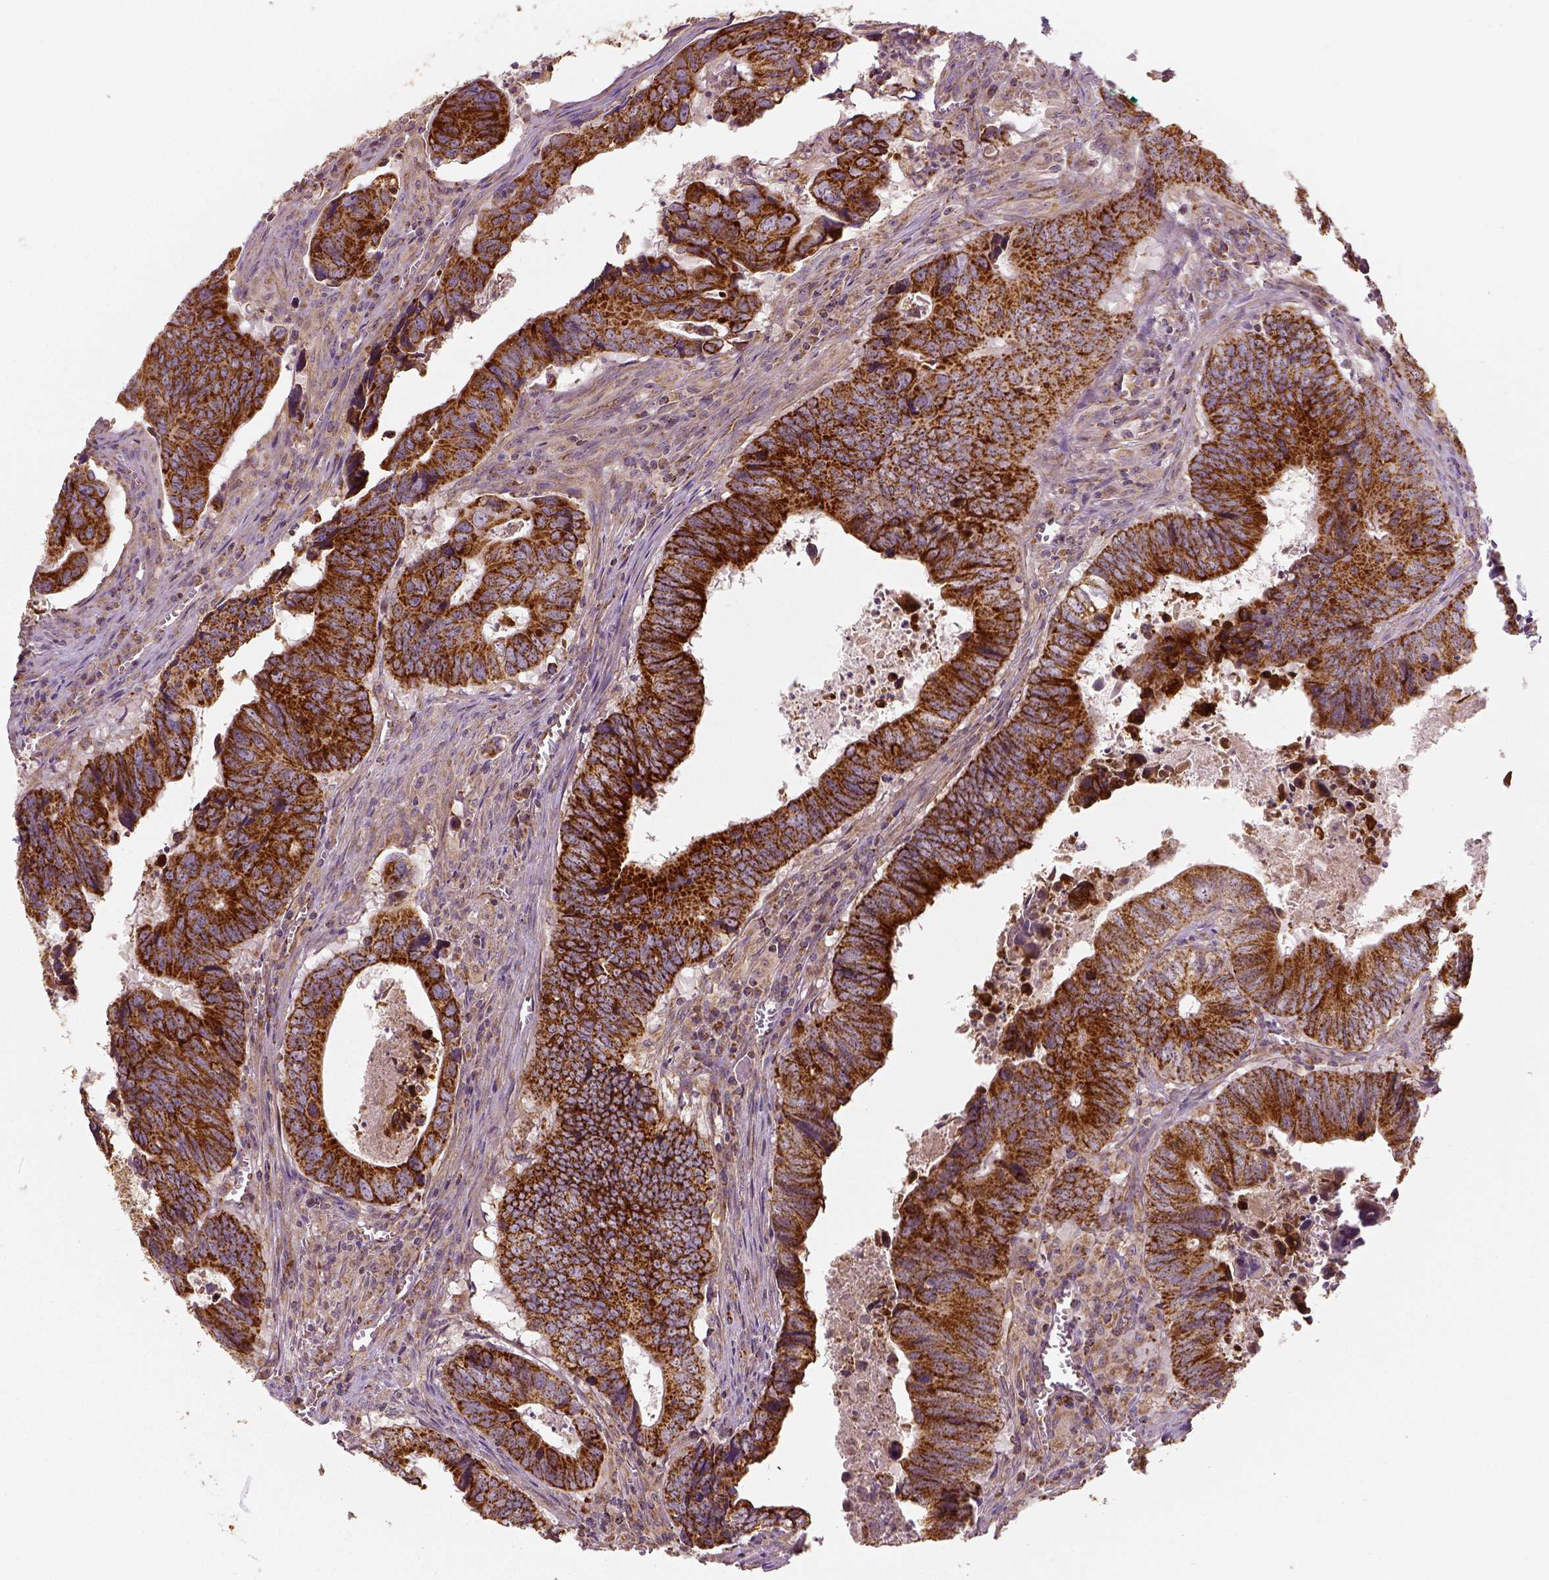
{"staining": {"intensity": "strong", "quantity": ">75%", "location": "cytoplasmic/membranous"}, "tissue": "colorectal cancer", "cell_type": "Tumor cells", "image_type": "cancer", "snomed": [{"axis": "morphology", "description": "Adenocarcinoma, NOS"}, {"axis": "topography", "description": "Colon"}], "caption": "This image exhibits immunohistochemistry (IHC) staining of human colorectal adenocarcinoma, with high strong cytoplasmic/membranous expression in about >75% of tumor cells.", "gene": "PGAM5", "patient": {"sex": "female", "age": 82}}